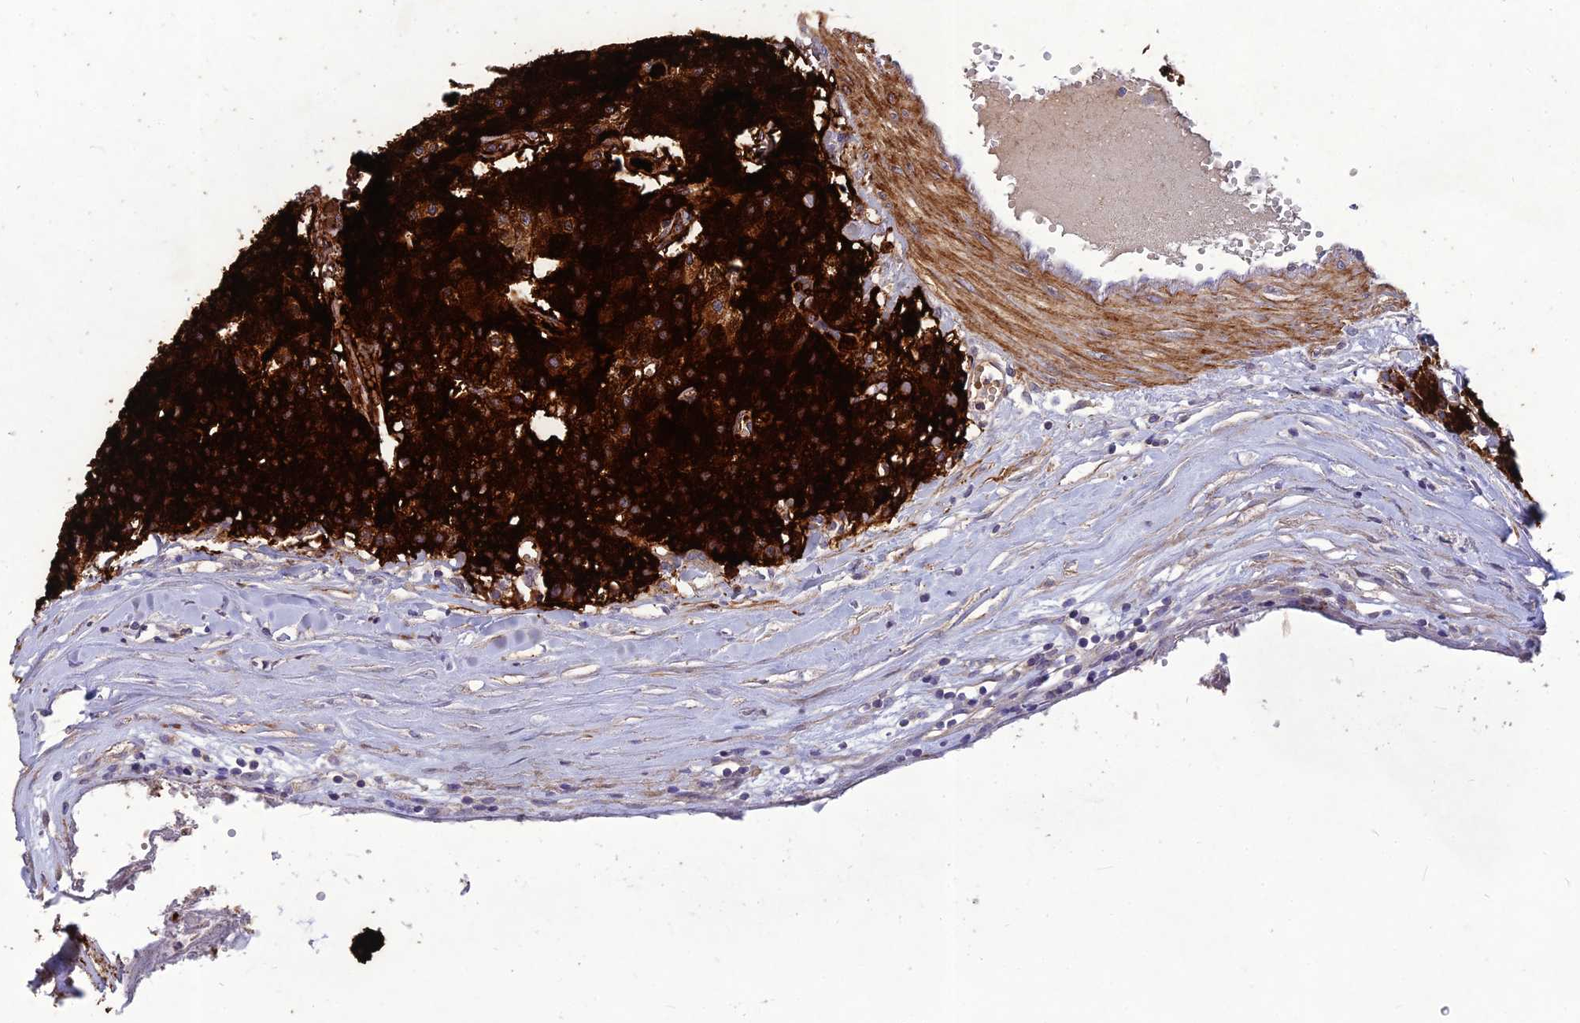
{"staining": {"intensity": "strong", "quantity": ">75%", "location": "cytoplasmic/membranous"}, "tissue": "carcinoid", "cell_type": "Tumor cells", "image_type": "cancer", "snomed": [{"axis": "morphology", "description": "Carcinoid, malignant, NOS"}, {"axis": "topography", "description": "Colon"}], "caption": "Carcinoid (malignant) stained with DAB IHC displays high levels of strong cytoplasmic/membranous staining in about >75% of tumor cells.", "gene": "CLUH", "patient": {"sex": "female", "age": 52}}